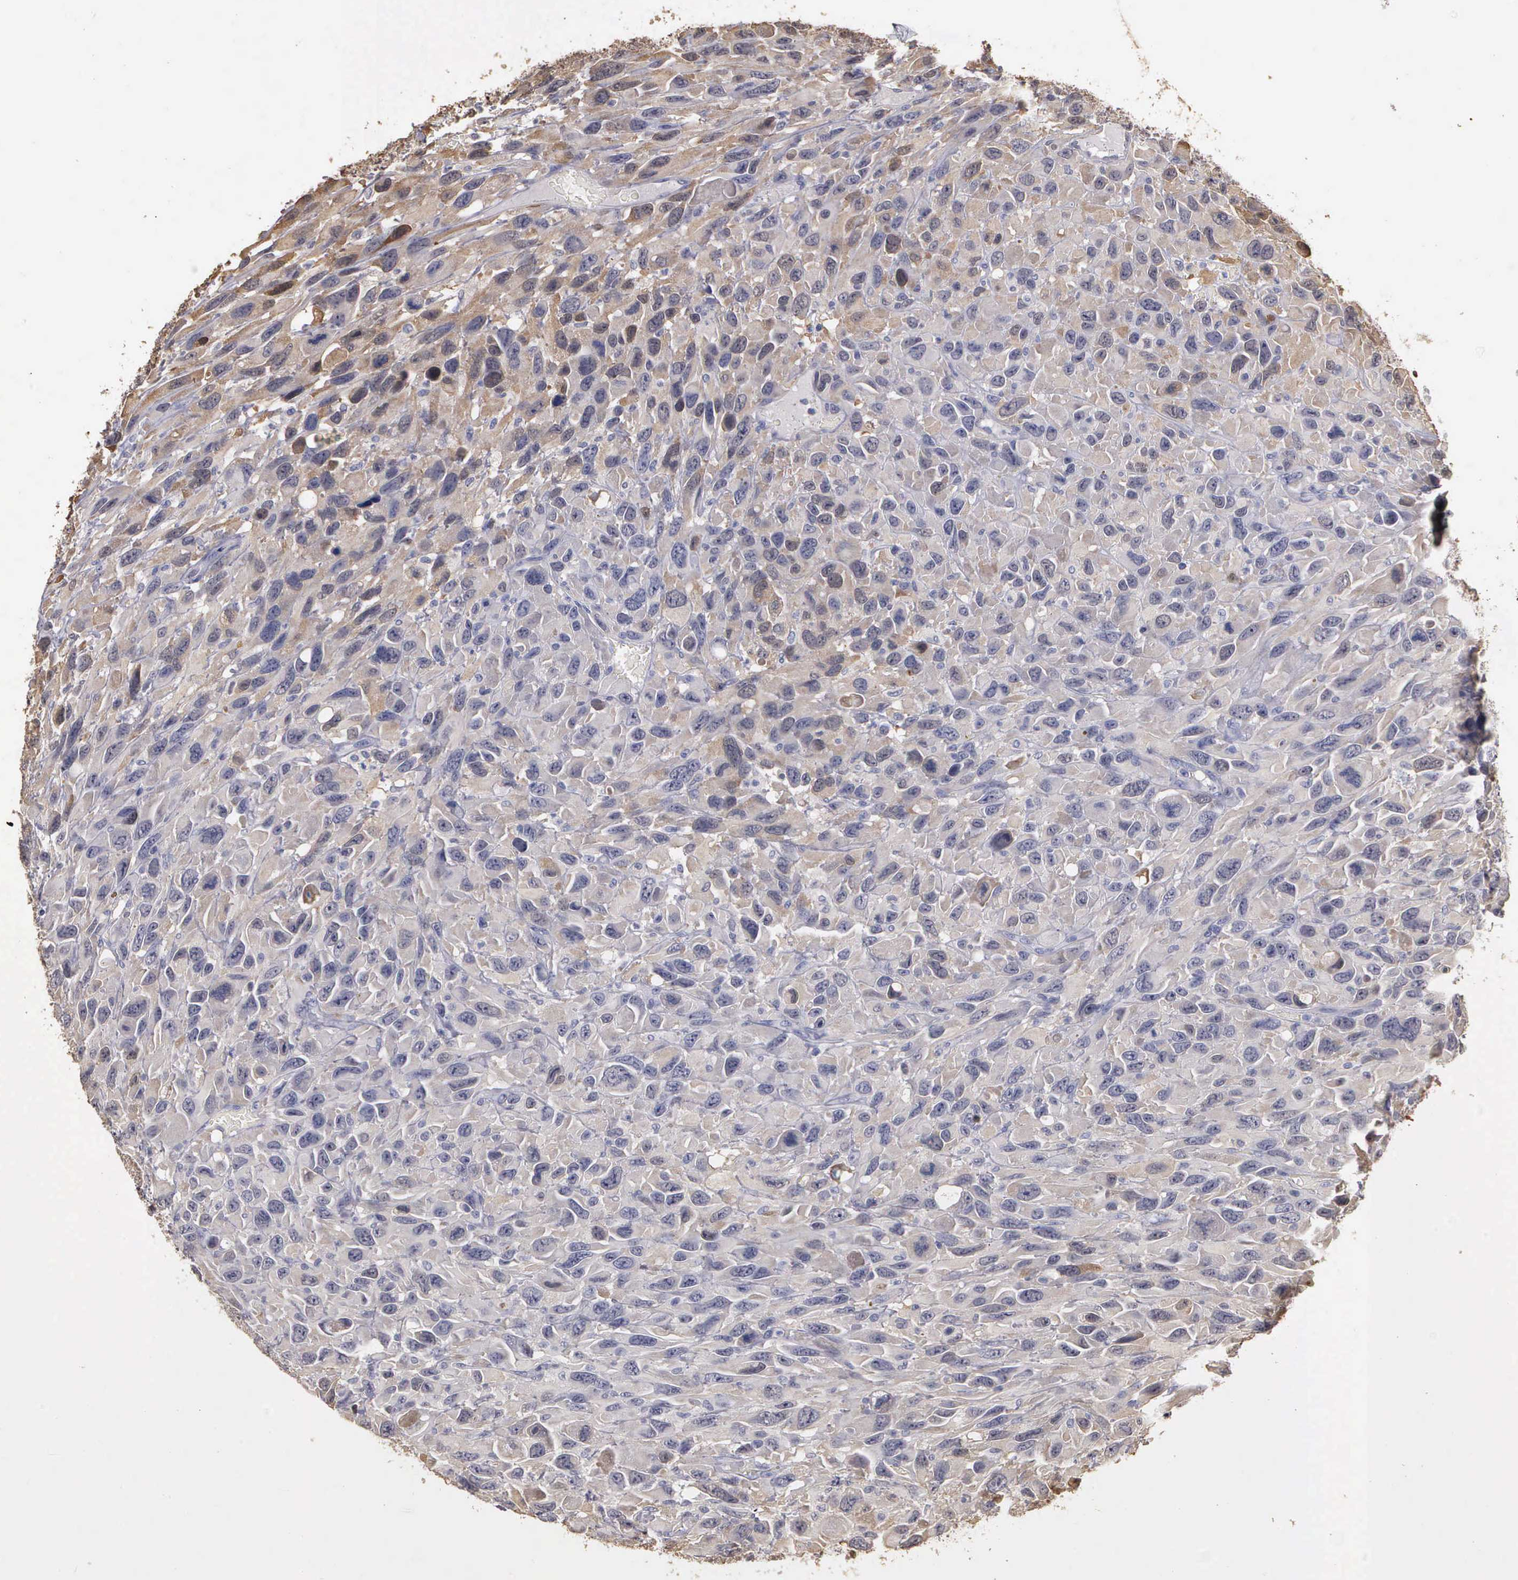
{"staining": {"intensity": "weak", "quantity": "25%-75%", "location": "cytoplasmic/membranous"}, "tissue": "renal cancer", "cell_type": "Tumor cells", "image_type": "cancer", "snomed": [{"axis": "morphology", "description": "Adenocarcinoma, NOS"}, {"axis": "topography", "description": "Kidney"}], "caption": "Human renal cancer stained for a protein (brown) shows weak cytoplasmic/membranous positive staining in approximately 25%-75% of tumor cells.", "gene": "ENO3", "patient": {"sex": "male", "age": 79}}